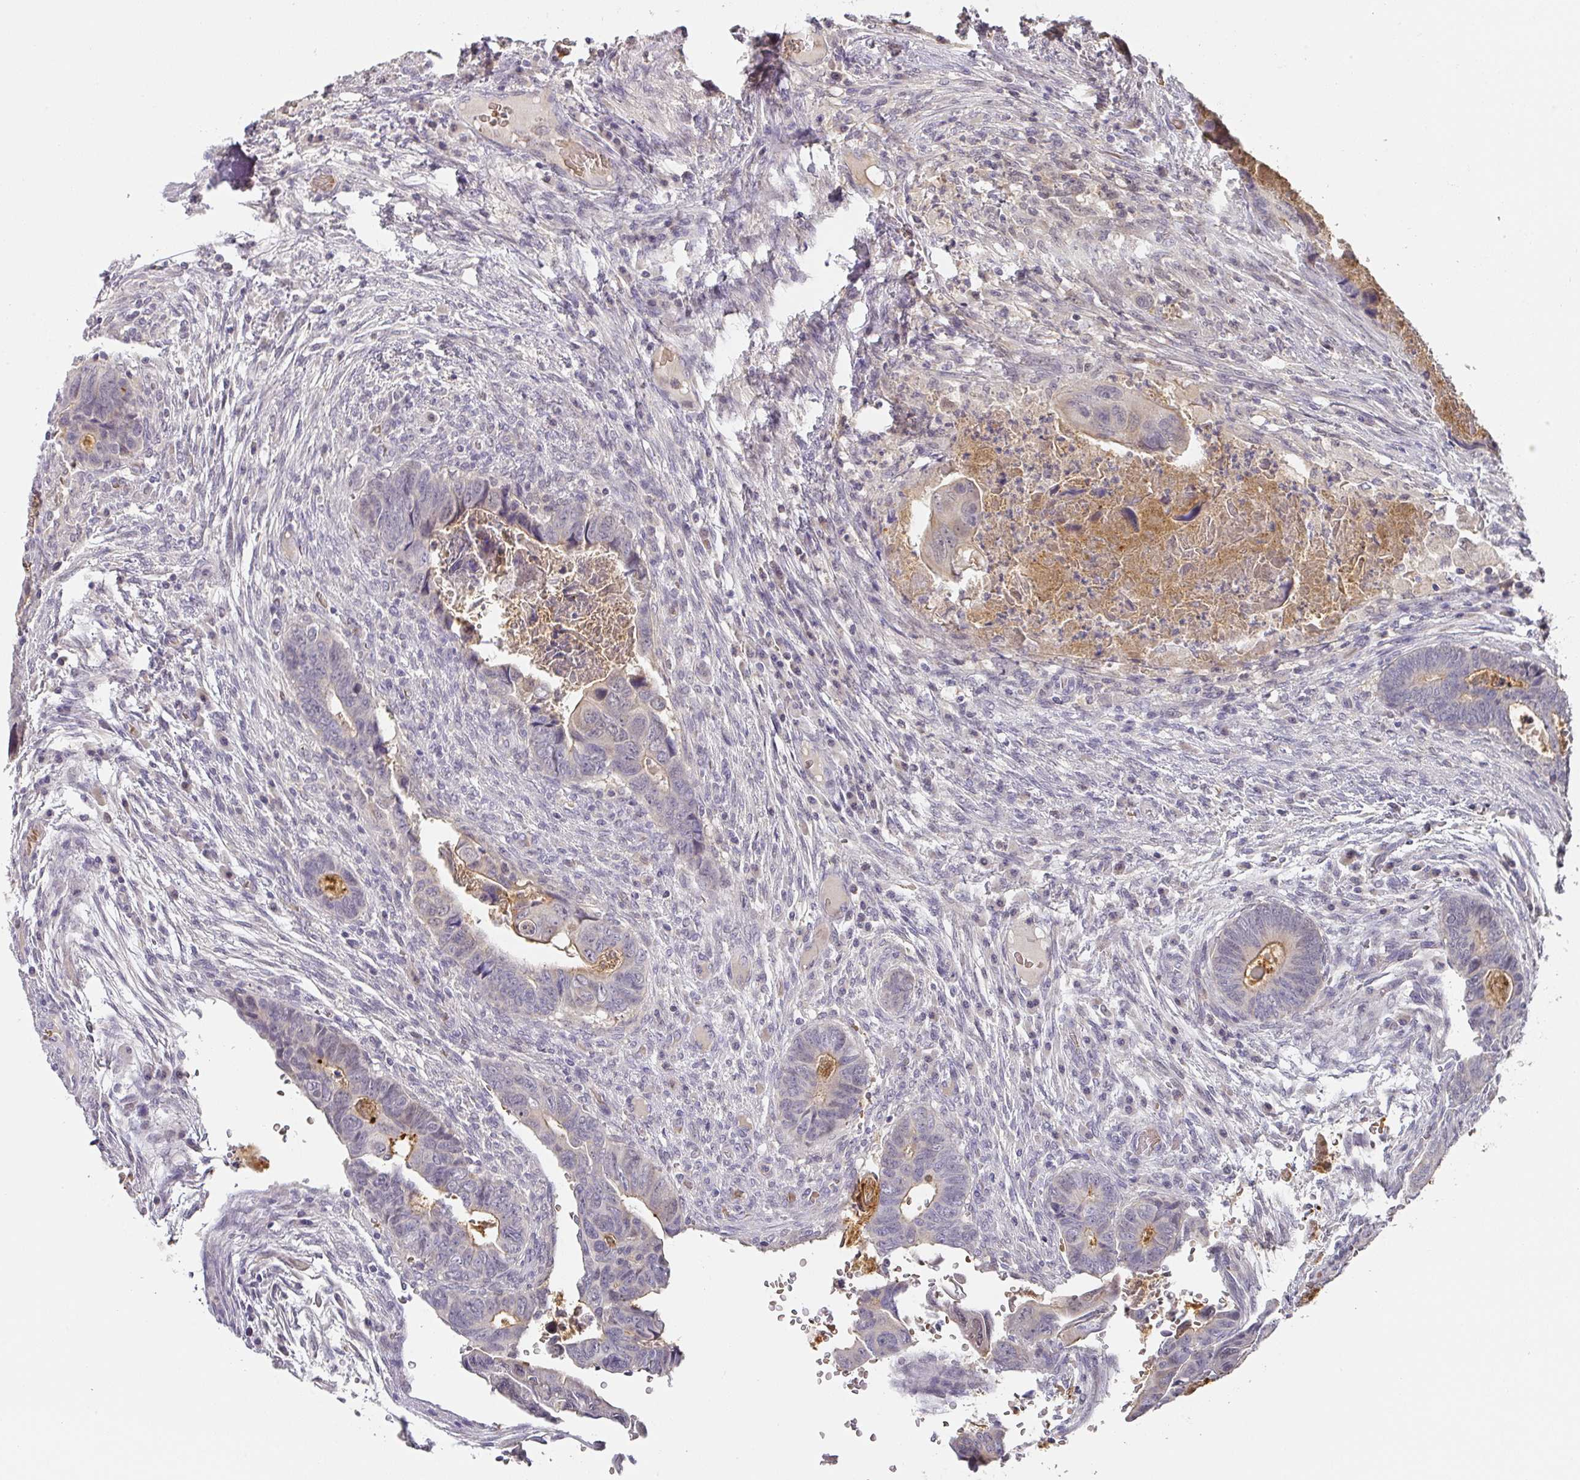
{"staining": {"intensity": "negative", "quantity": "none", "location": "none"}, "tissue": "colorectal cancer", "cell_type": "Tumor cells", "image_type": "cancer", "snomed": [{"axis": "morphology", "description": "Adenocarcinoma, NOS"}, {"axis": "topography", "description": "Rectum"}], "caption": "The IHC micrograph has no significant positivity in tumor cells of colorectal adenocarcinoma tissue.", "gene": "FOXN4", "patient": {"sex": "female", "age": 78}}